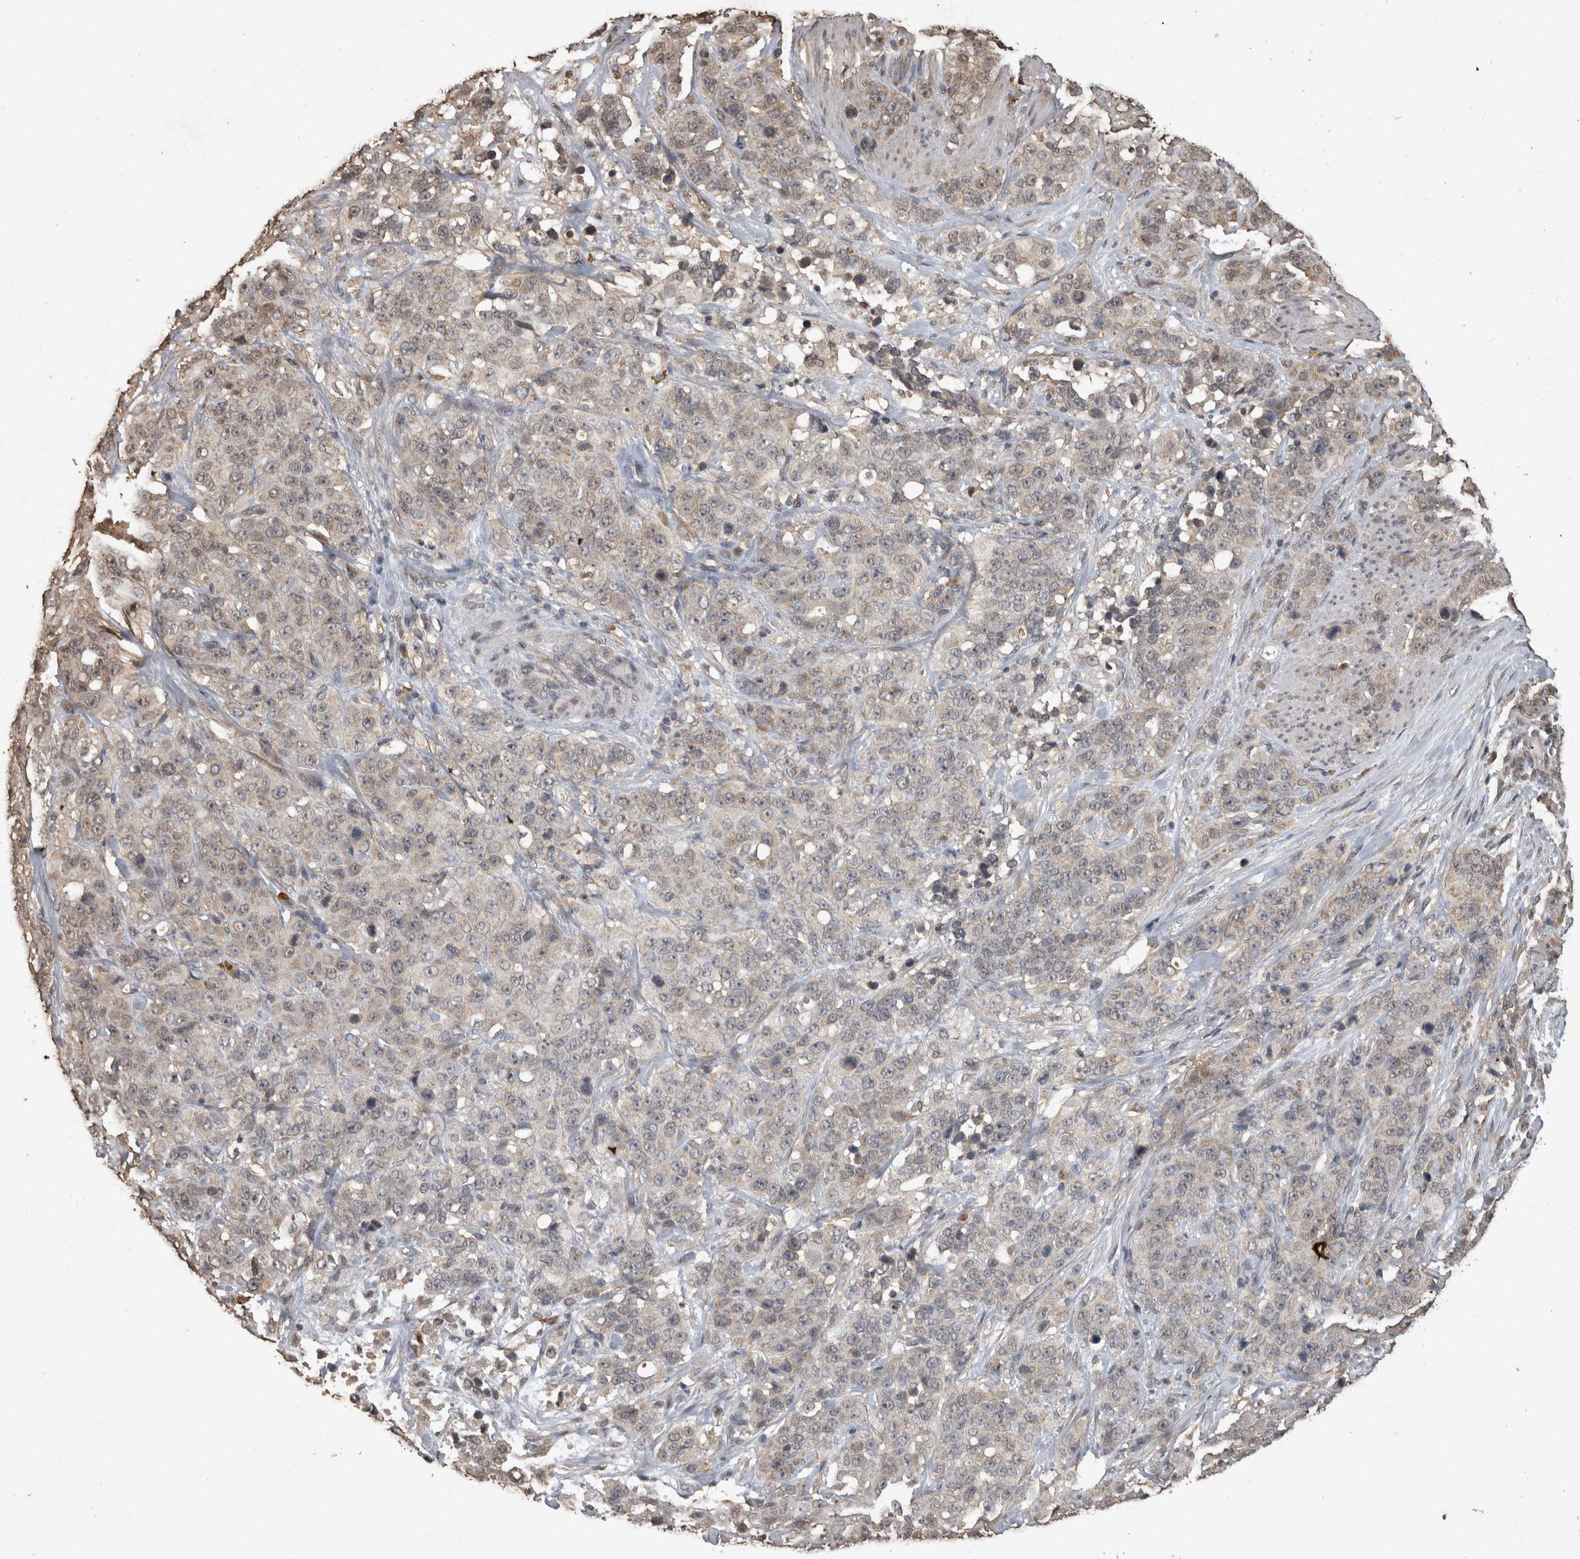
{"staining": {"intensity": "weak", "quantity": "<25%", "location": "cytoplasmic/membranous"}, "tissue": "stomach cancer", "cell_type": "Tumor cells", "image_type": "cancer", "snomed": [{"axis": "morphology", "description": "Adenocarcinoma, NOS"}, {"axis": "topography", "description": "Stomach"}], "caption": "Immunohistochemistry histopathology image of neoplastic tissue: human stomach adenocarcinoma stained with DAB (3,3'-diaminobenzidine) displays no significant protein staining in tumor cells.", "gene": "SOCS5", "patient": {"sex": "male", "age": 48}}